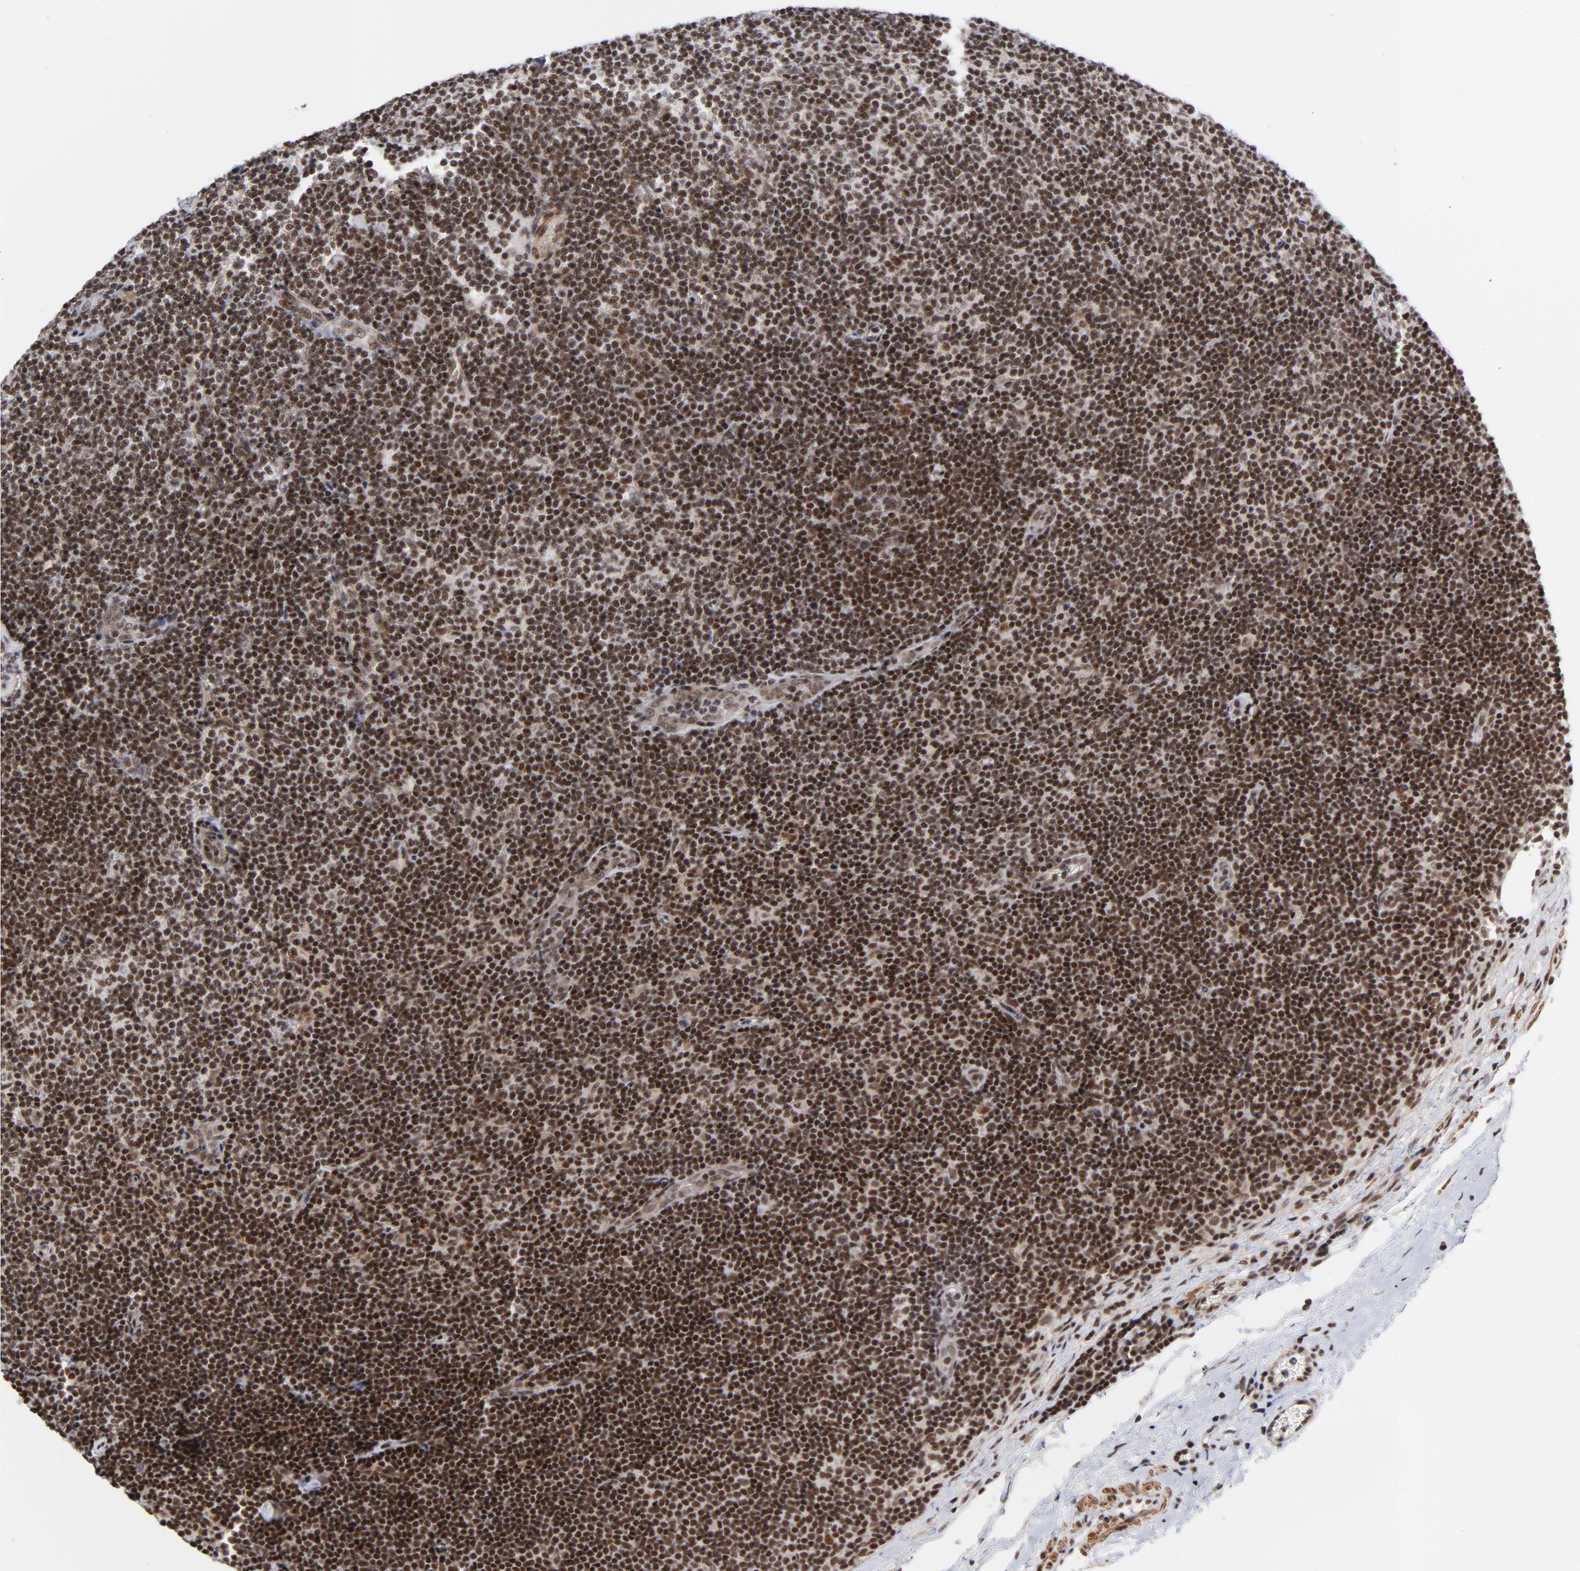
{"staining": {"intensity": "strong", "quantity": ">75%", "location": "nuclear"}, "tissue": "lymphoma", "cell_type": "Tumor cells", "image_type": "cancer", "snomed": [{"axis": "morphology", "description": "Malignant lymphoma, non-Hodgkin's type, Low grade"}, {"axis": "topography", "description": "Lymph node"}], "caption": "This is an image of immunohistochemistry staining of low-grade malignant lymphoma, non-Hodgkin's type, which shows strong positivity in the nuclear of tumor cells.", "gene": "CTCF", "patient": {"sex": "male", "age": 70}}